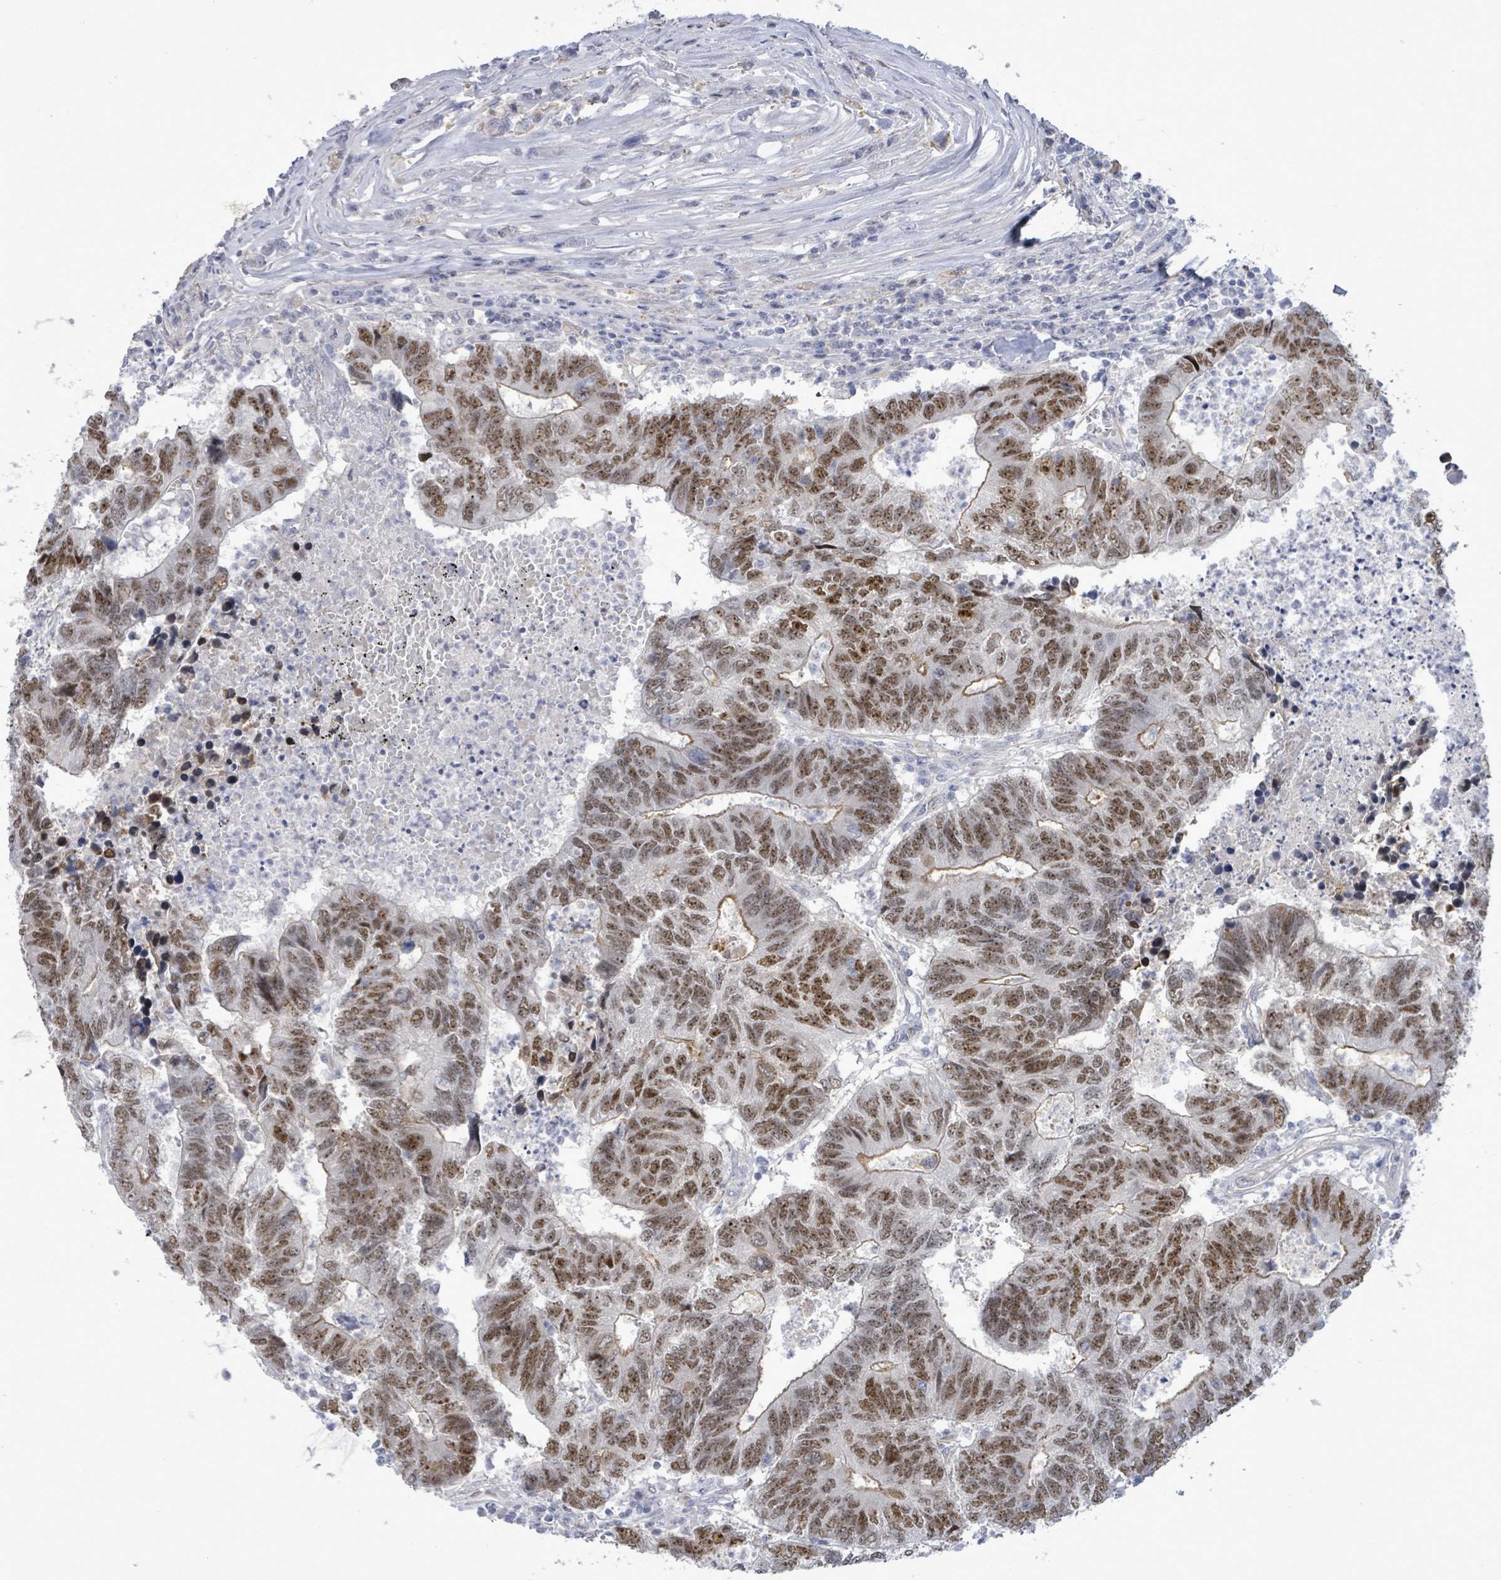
{"staining": {"intensity": "moderate", "quantity": ">75%", "location": "nuclear"}, "tissue": "colorectal cancer", "cell_type": "Tumor cells", "image_type": "cancer", "snomed": [{"axis": "morphology", "description": "Adenocarcinoma, NOS"}, {"axis": "topography", "description": "Colon"}], "caption": "Moderate nuclear positivity is seen in approximately >75% of tumor cells in colorectal adenocarcinoma.", "gene": "CT45A5", "patient": {"sex": "female", "age": 48}}